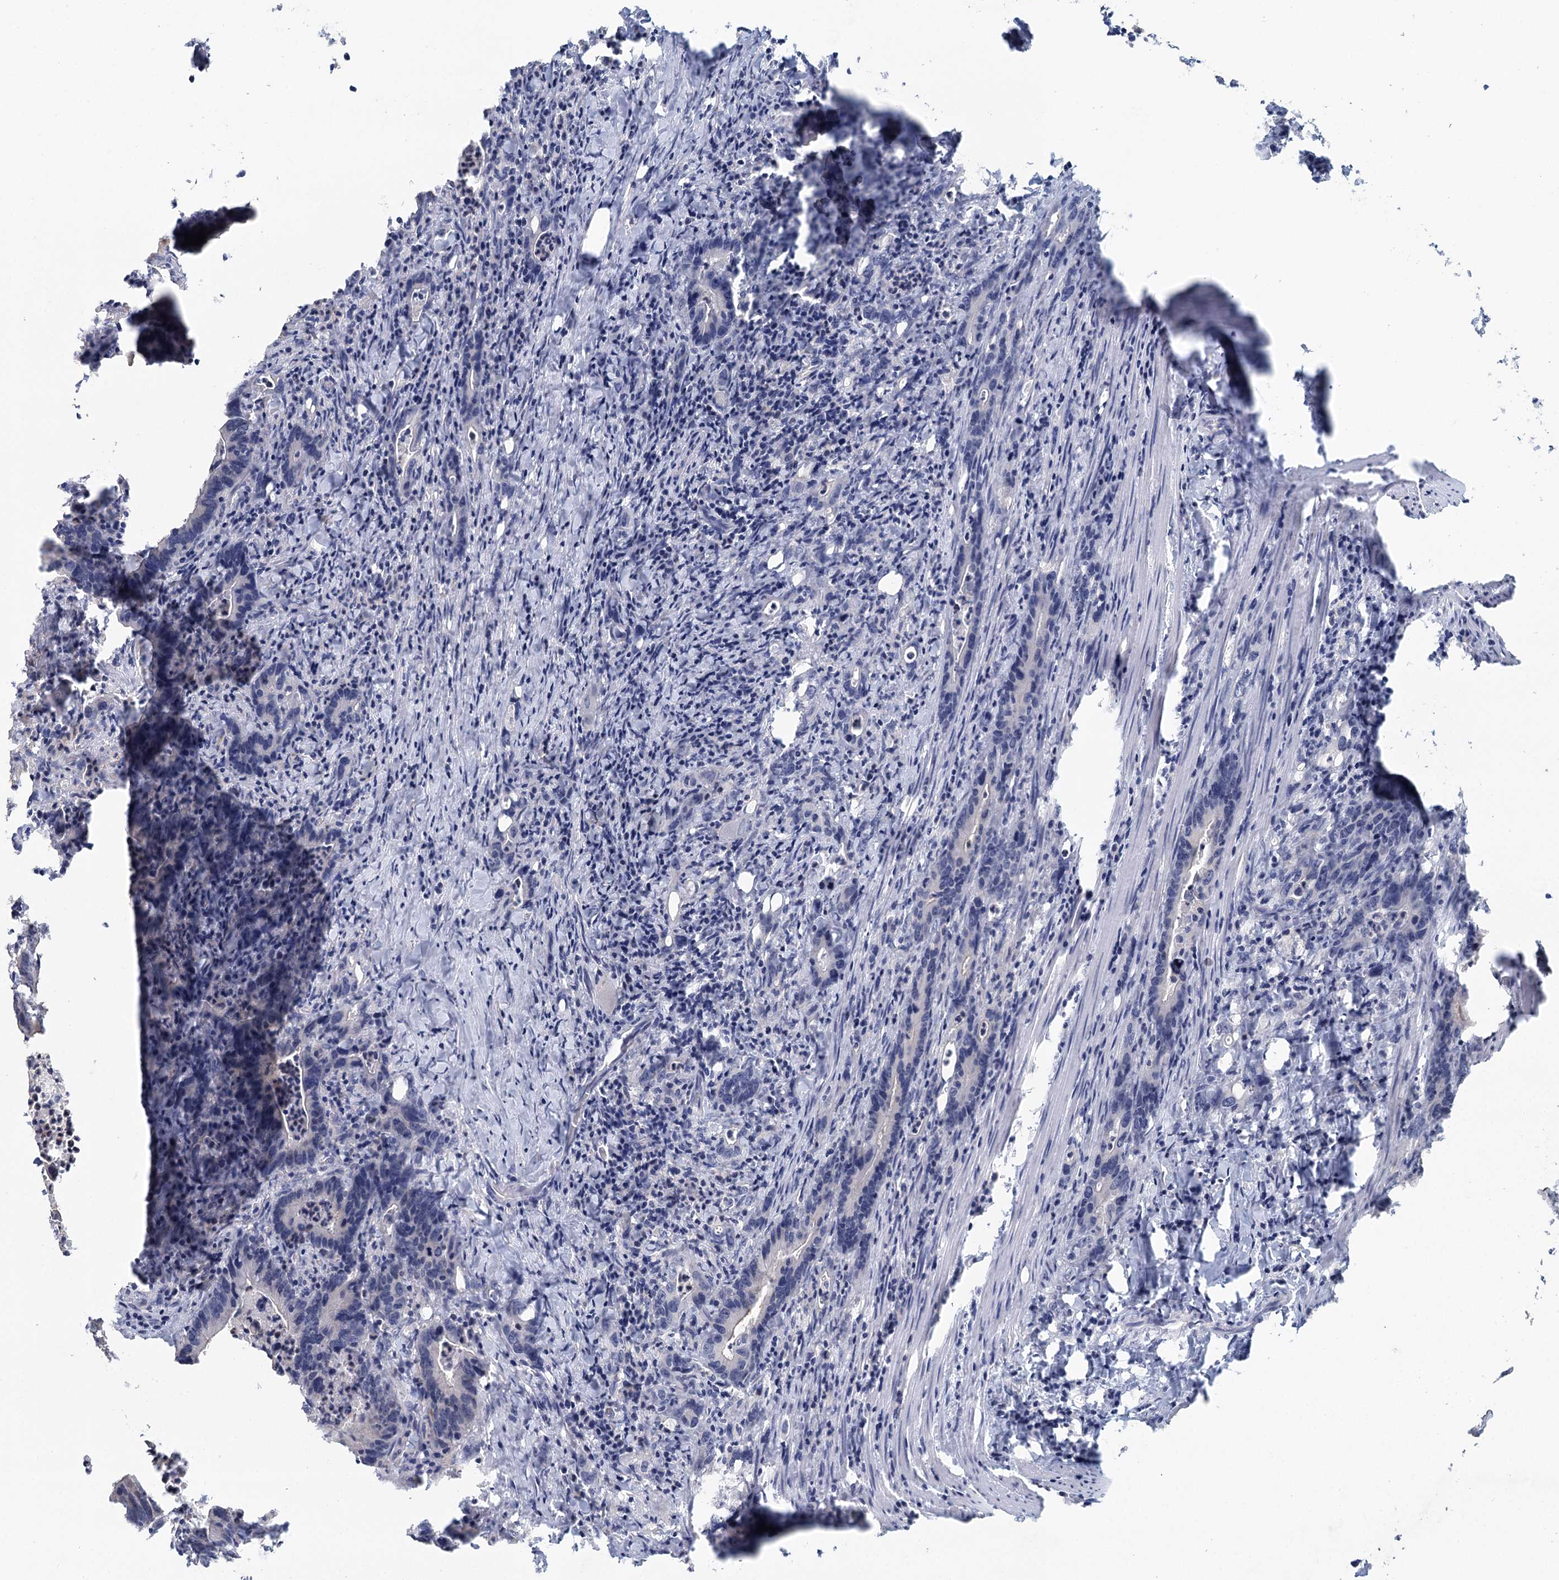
{"staining": {"intensity": "negative", "quantity": "none", "location": "none"}, "tissue": "colorectal cancer", "cell_type": "Tumor cells", "image_type": "cancer", "snomed": [{"axis": "morphology", "description": "Adenocarcinoma, NOS"}, {"axis": "topography", "description": "Colon"}], "caption": "This is a histopathology image of immunohistochemistry staining of colorectal cancer (adenocarcinoma), which shows no staining in tumor cells. (DAB immunohistochemistry (IHC), high magnification).", "gene": "MYO7B", "patient": {"sex": "female", "age": 75}}